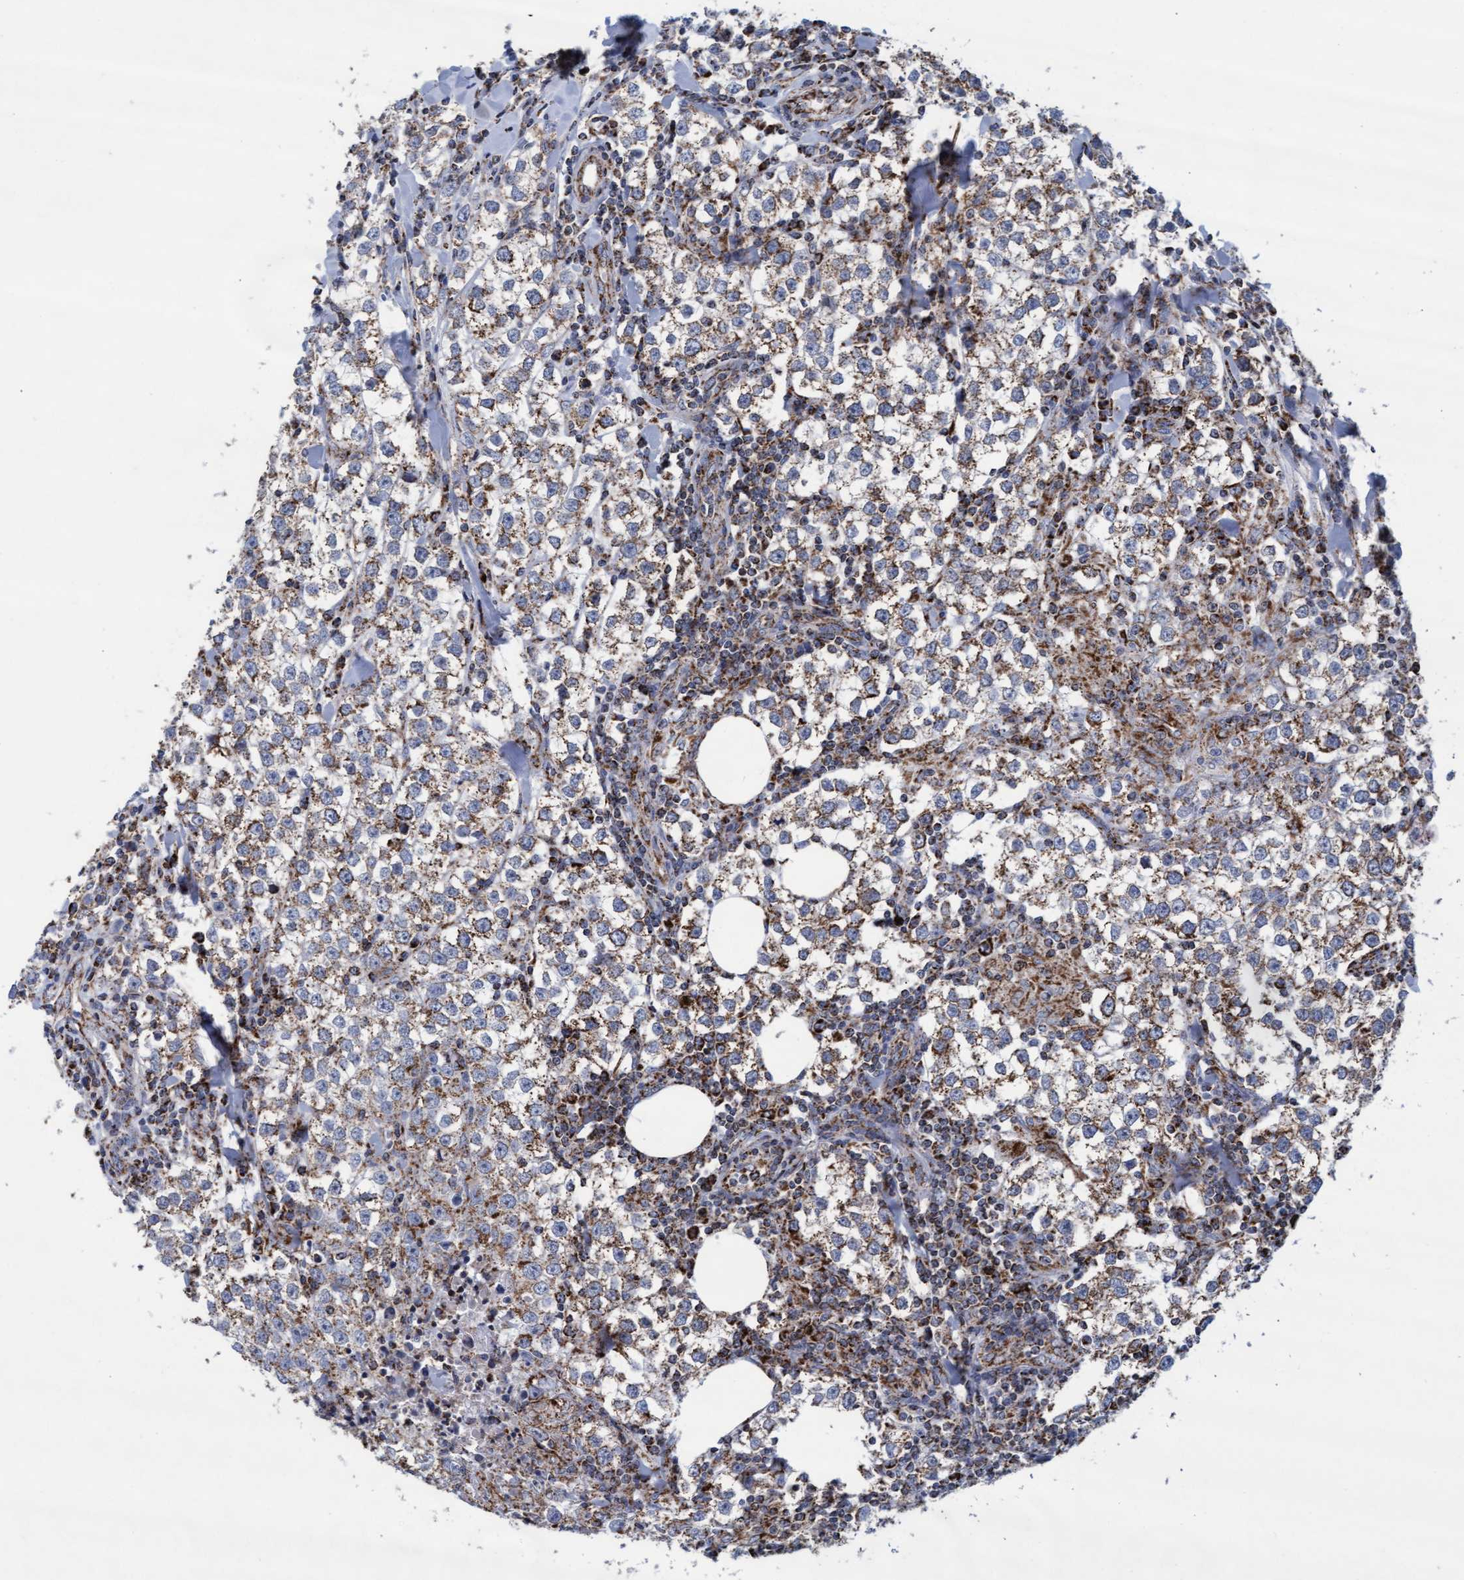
{"staining": {"intensity": "weak", "quantity": ">75%", "location": "cytoplasmic/membranous"}, "tissue": "testis cancer", "cell_type": "Tumor cells", "image_type": "cancer", "snomed": [{"axis": "morphology", "description": "Seminoma, NOS"}, {"axis": "morphology", "description": "Carcinoma, Embryonal, NOS"}, {"axis": "topography", "description": "Testis"}], "caption": "A low amount of weak cytoplasmic/membranous positivity is identified in approximately >75% of tumor cells in embryonal carcinoma (testis) tissue. (brown staining indicates protein expression, while blue staining denotes nuclei).", "gene": "MRPL38", "patient": {"sex": "male", "age": 36}}